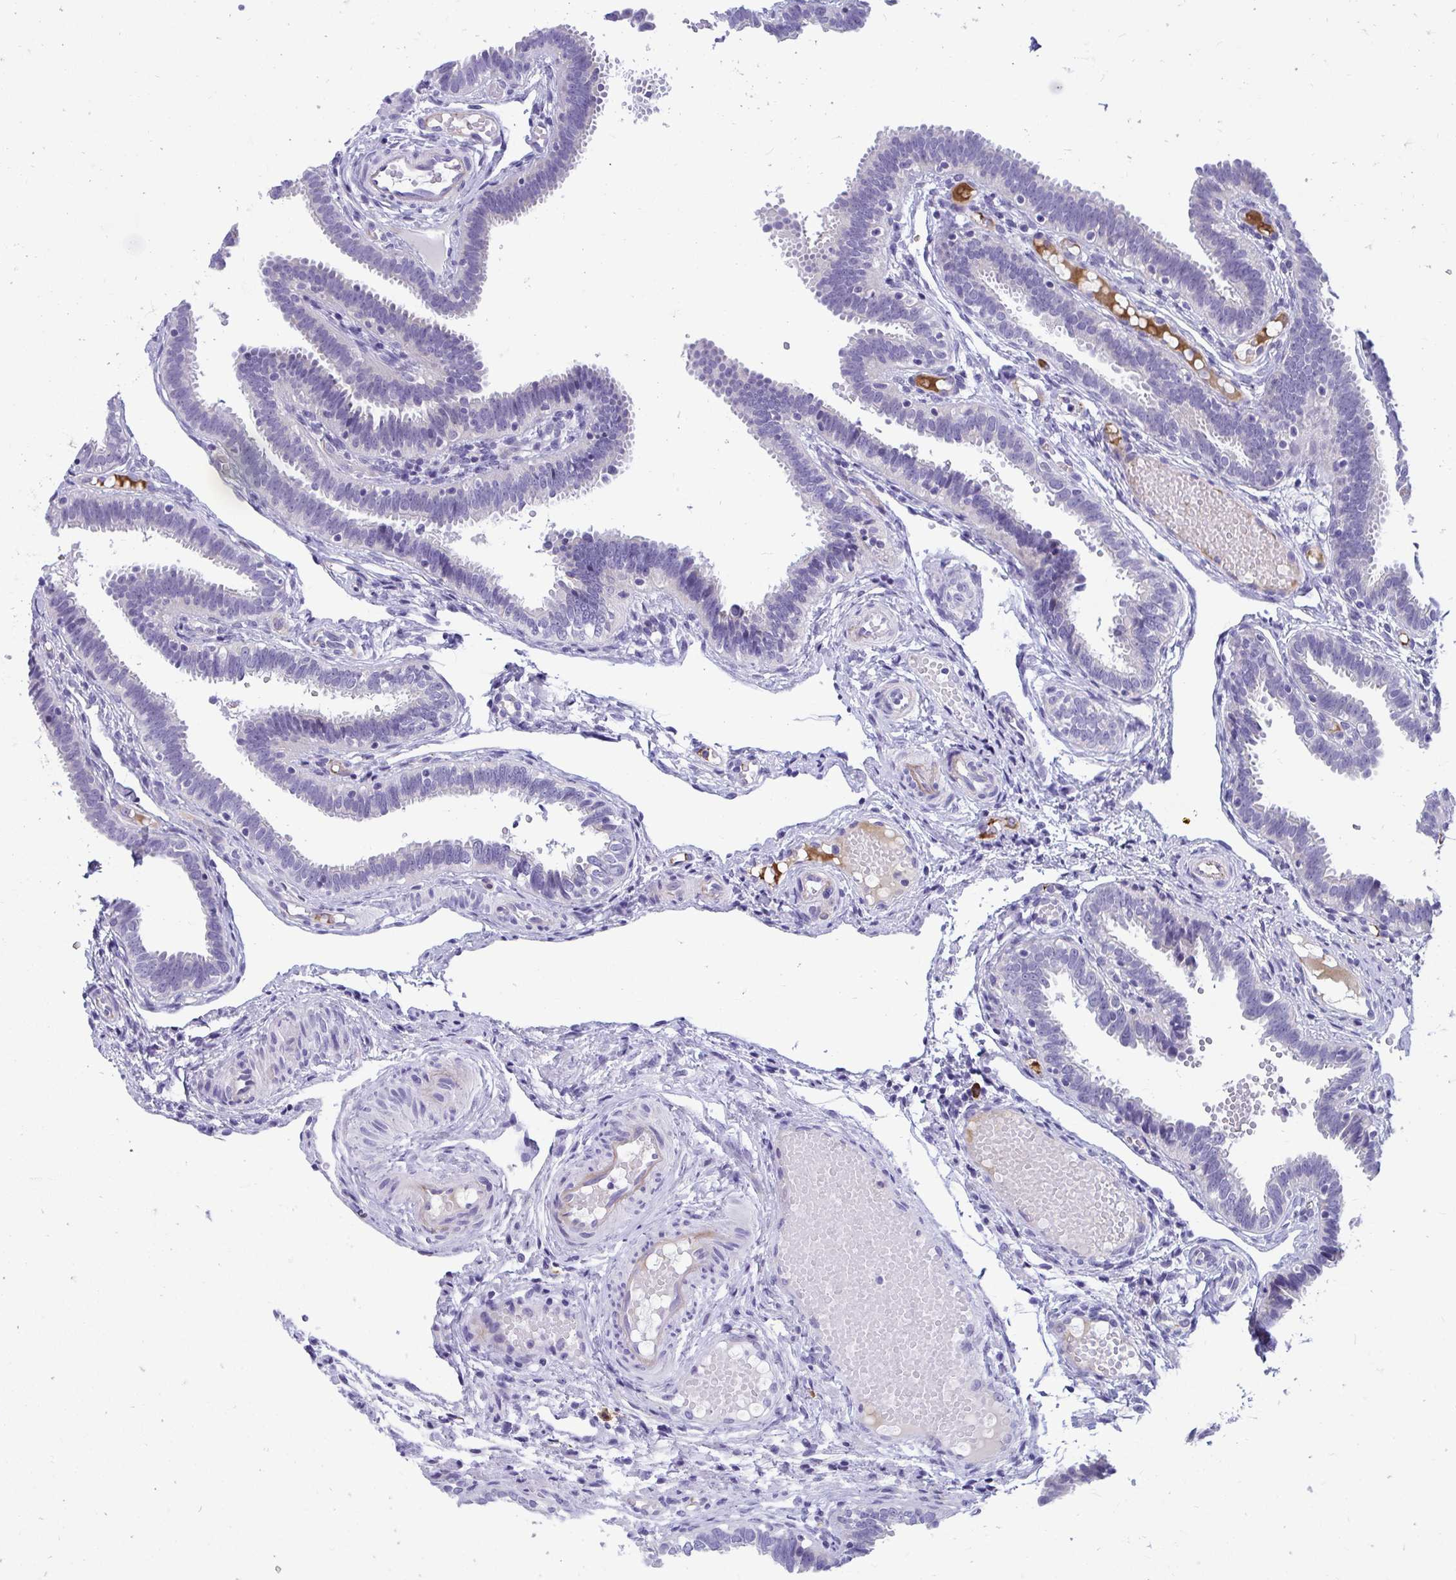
{"staining": {"intensity": "negative", "quantity": "none", "location": "none"}, "tissue": "fallopian tube", "cell_type": "Glandular cells", "image_type": "normal", "snomed": [{"axis": "morphology", "description": "Normal tissue, NOS"}, {"axis": "topography", "description": "Fallopian tube"}], "caption": "This histopathology image is of normal fallopian tube stained with IHC to label a protein in brown with the nuclei are counter-stained blue. There is no positivity in glandular cells.", "gene": "TSBP1", "patient": {"sex": "female", "age": 37}}